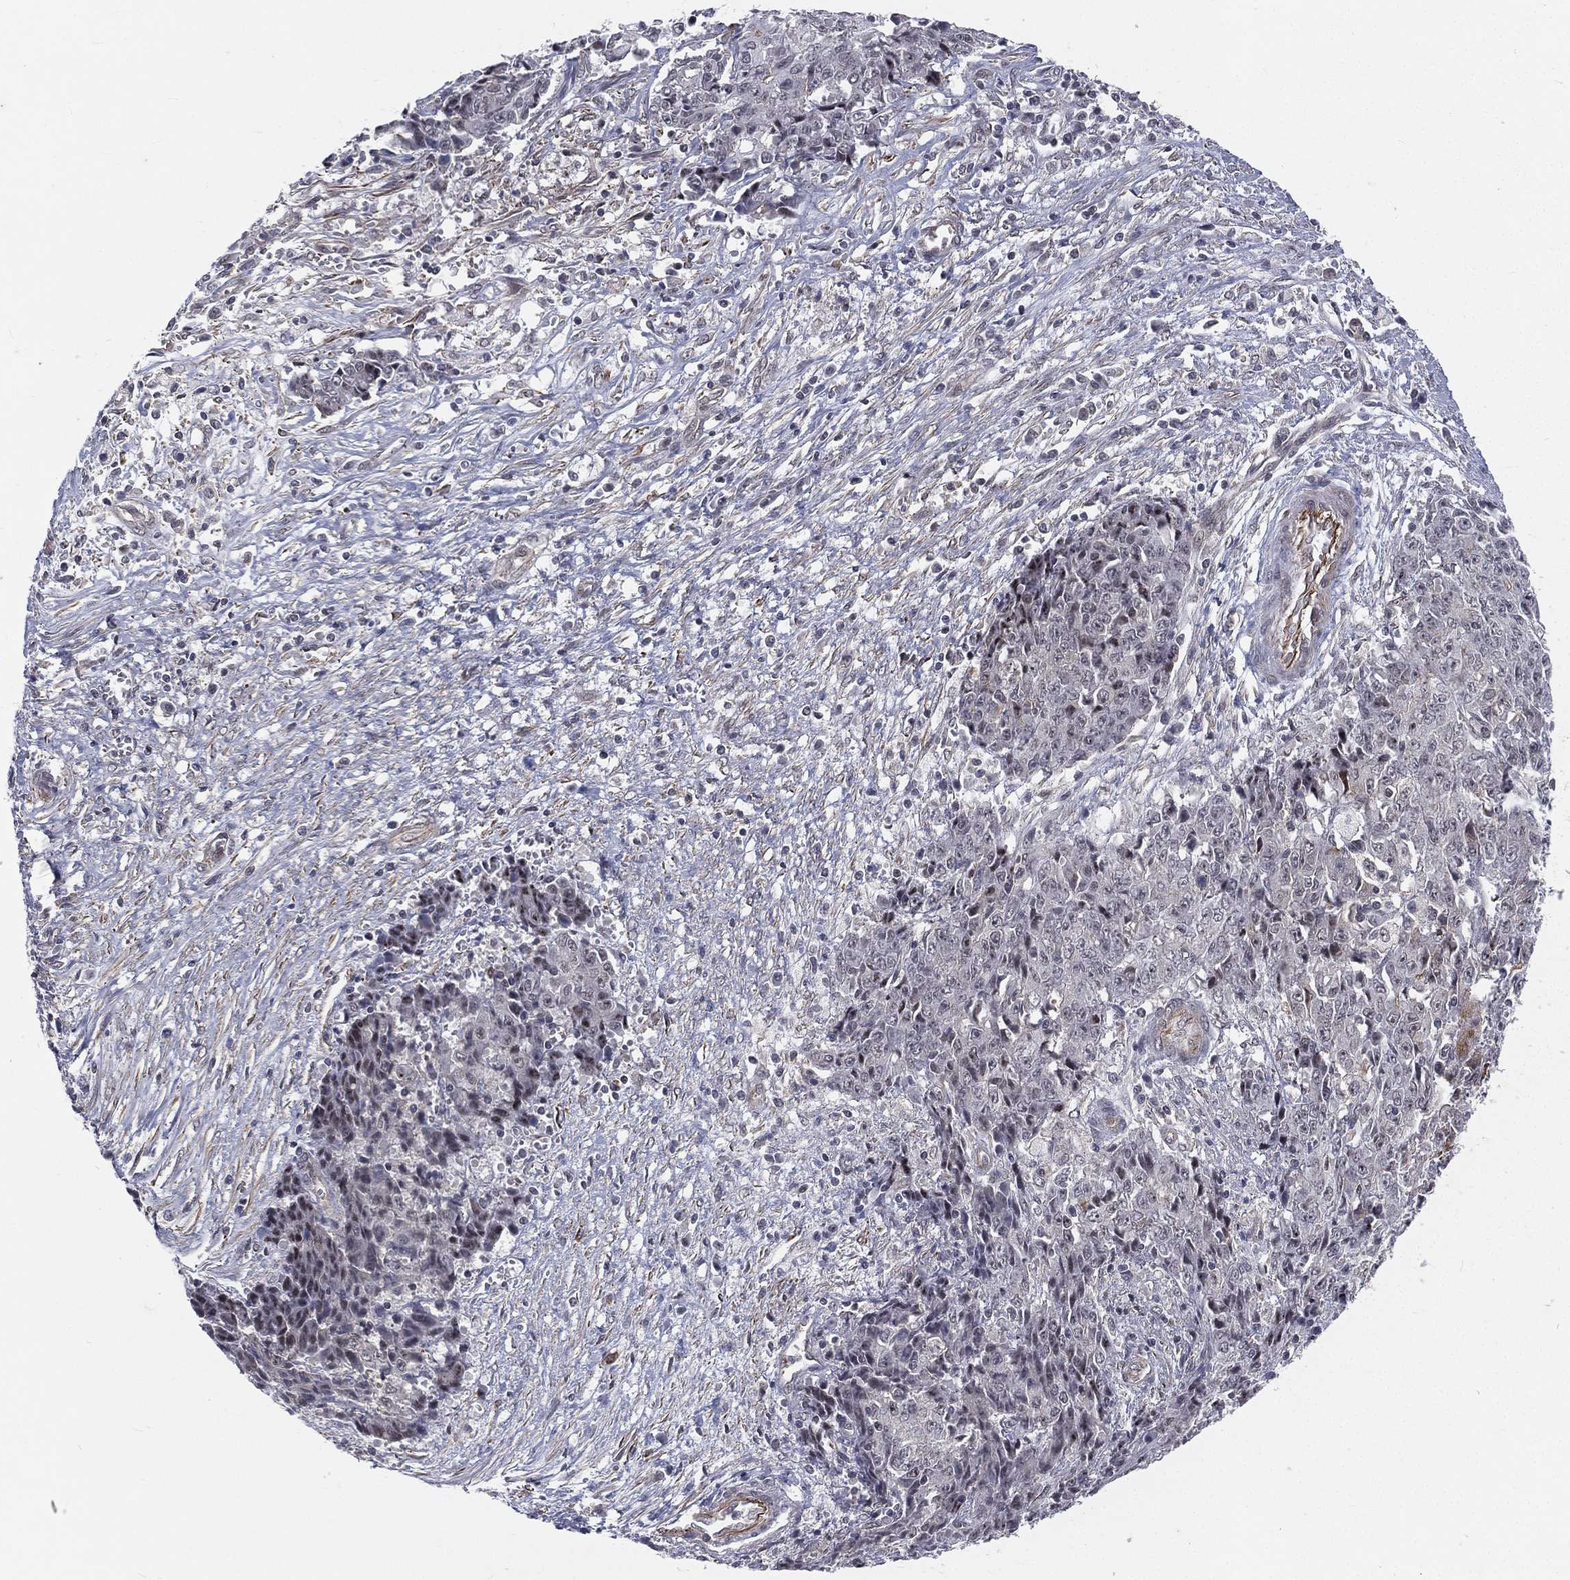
{"staining": {"intensity": "negative", "quantity": "none", "location": "none"}, "tissue": "ovarian cancer", "cell_type": "Tumor cells", "image_type": "cancer", "snomed": [{"axis": "morphology", "description": "Carcinoma, endometroid"}, {"axis": "topography", "description": "Ovary"}], "caption": "DAB (3,3'-diaminobenzidine) immunohistochemical staining of human ovarian endometroid carcinoma reveals no significant positivity in tumor cells.", "gene": "MORC2", "patient": {"sex": "female", "age": 42}}